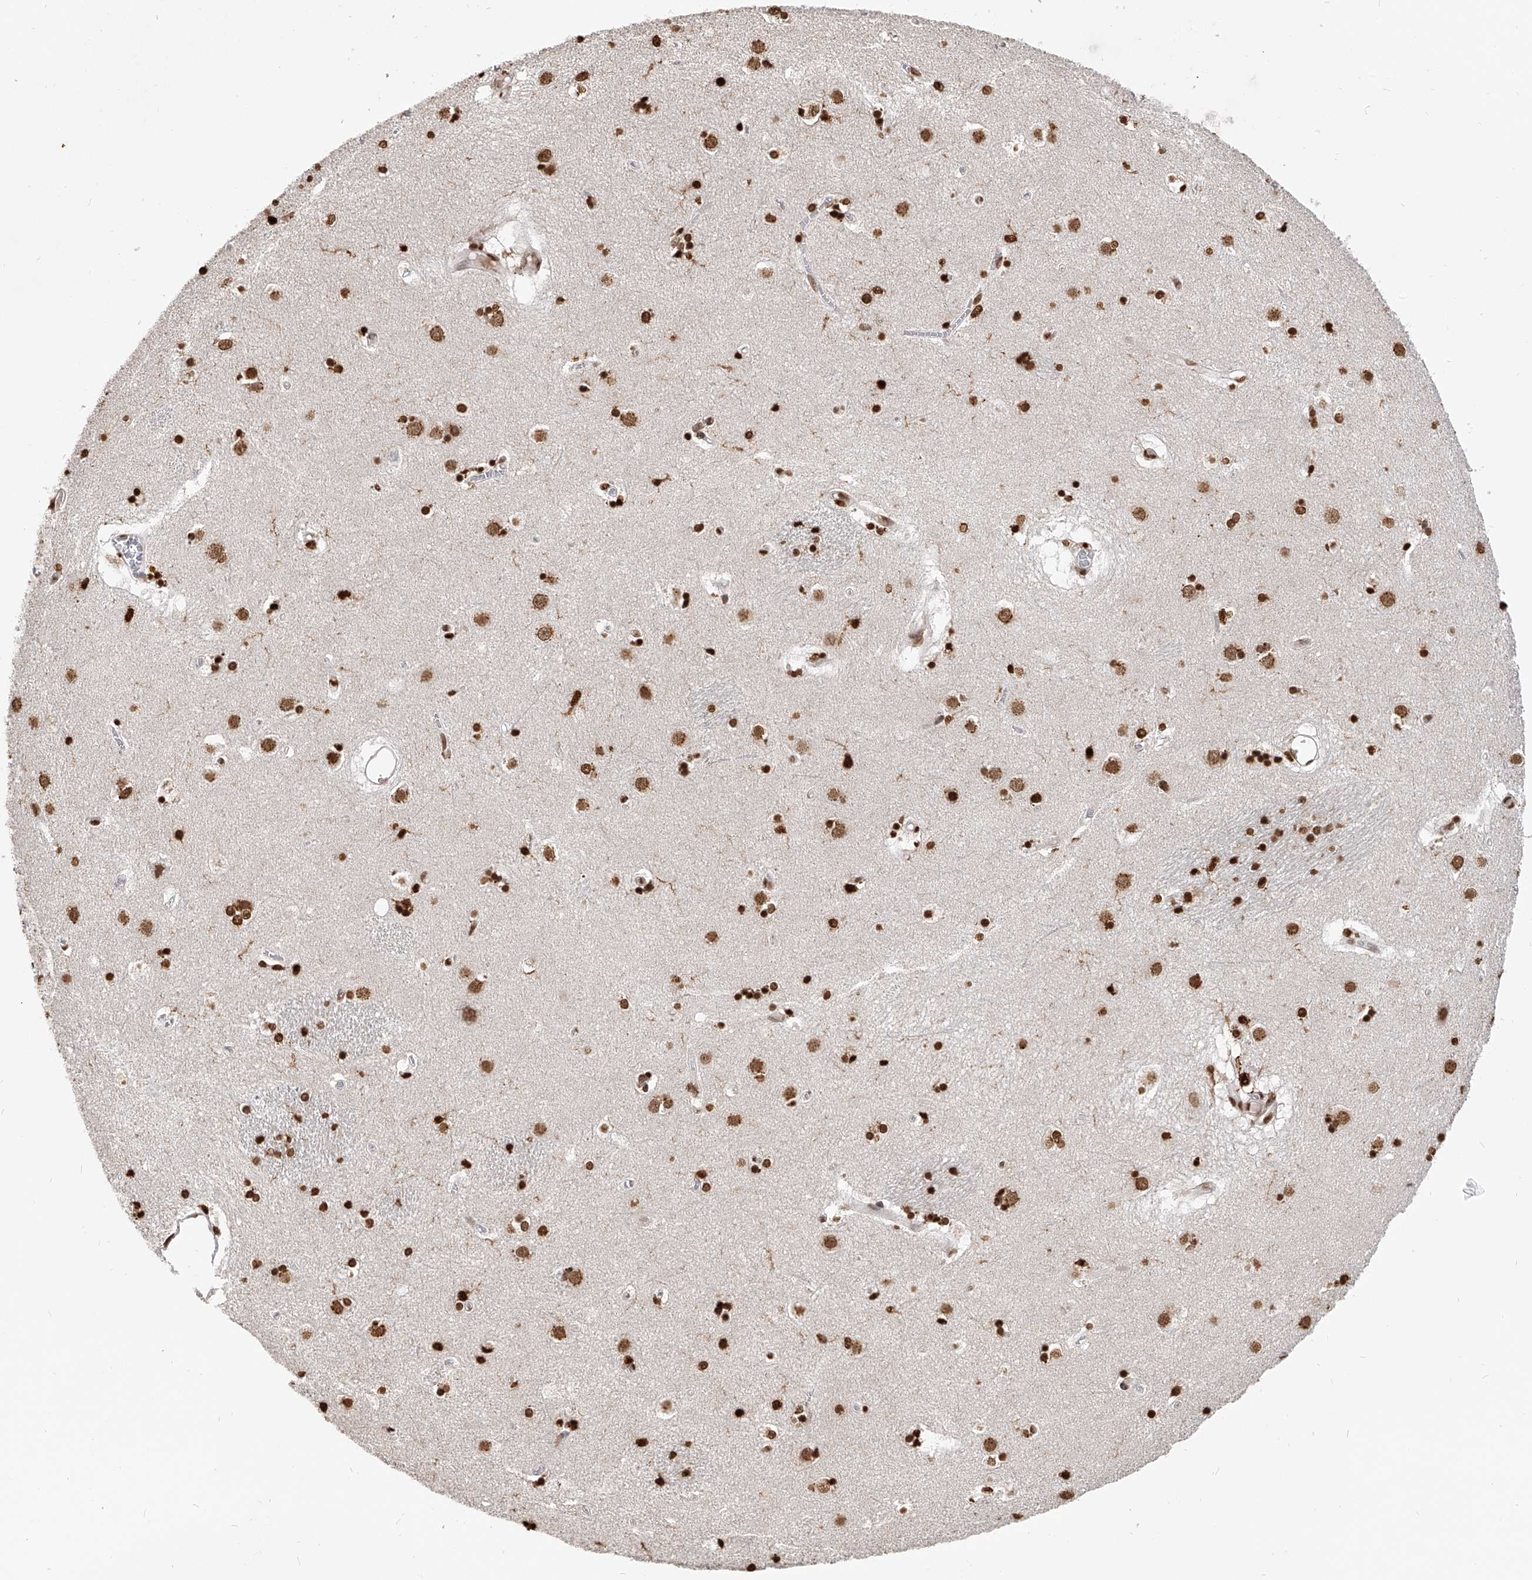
{"staining": {"intensity": "strong", "quantity": ">75%", "location": "nuclear"}, "tissue": "caudate", "cell_type": "Glial cells", "image_type": "normal", "snomed": [{"axis": "morphology", "description": "Normal tissue, NOS"}, {"axis": "topography", "description": "Lateral ventricle wall"}], "caption": "This photomicrograph demonstrates IHC staining of unremarkable human caudate, with high strong nuclear staining in approximately >75% of glial cells.", "gene": "CFAP410", "patient": {"sex": "male", "age": 70}}